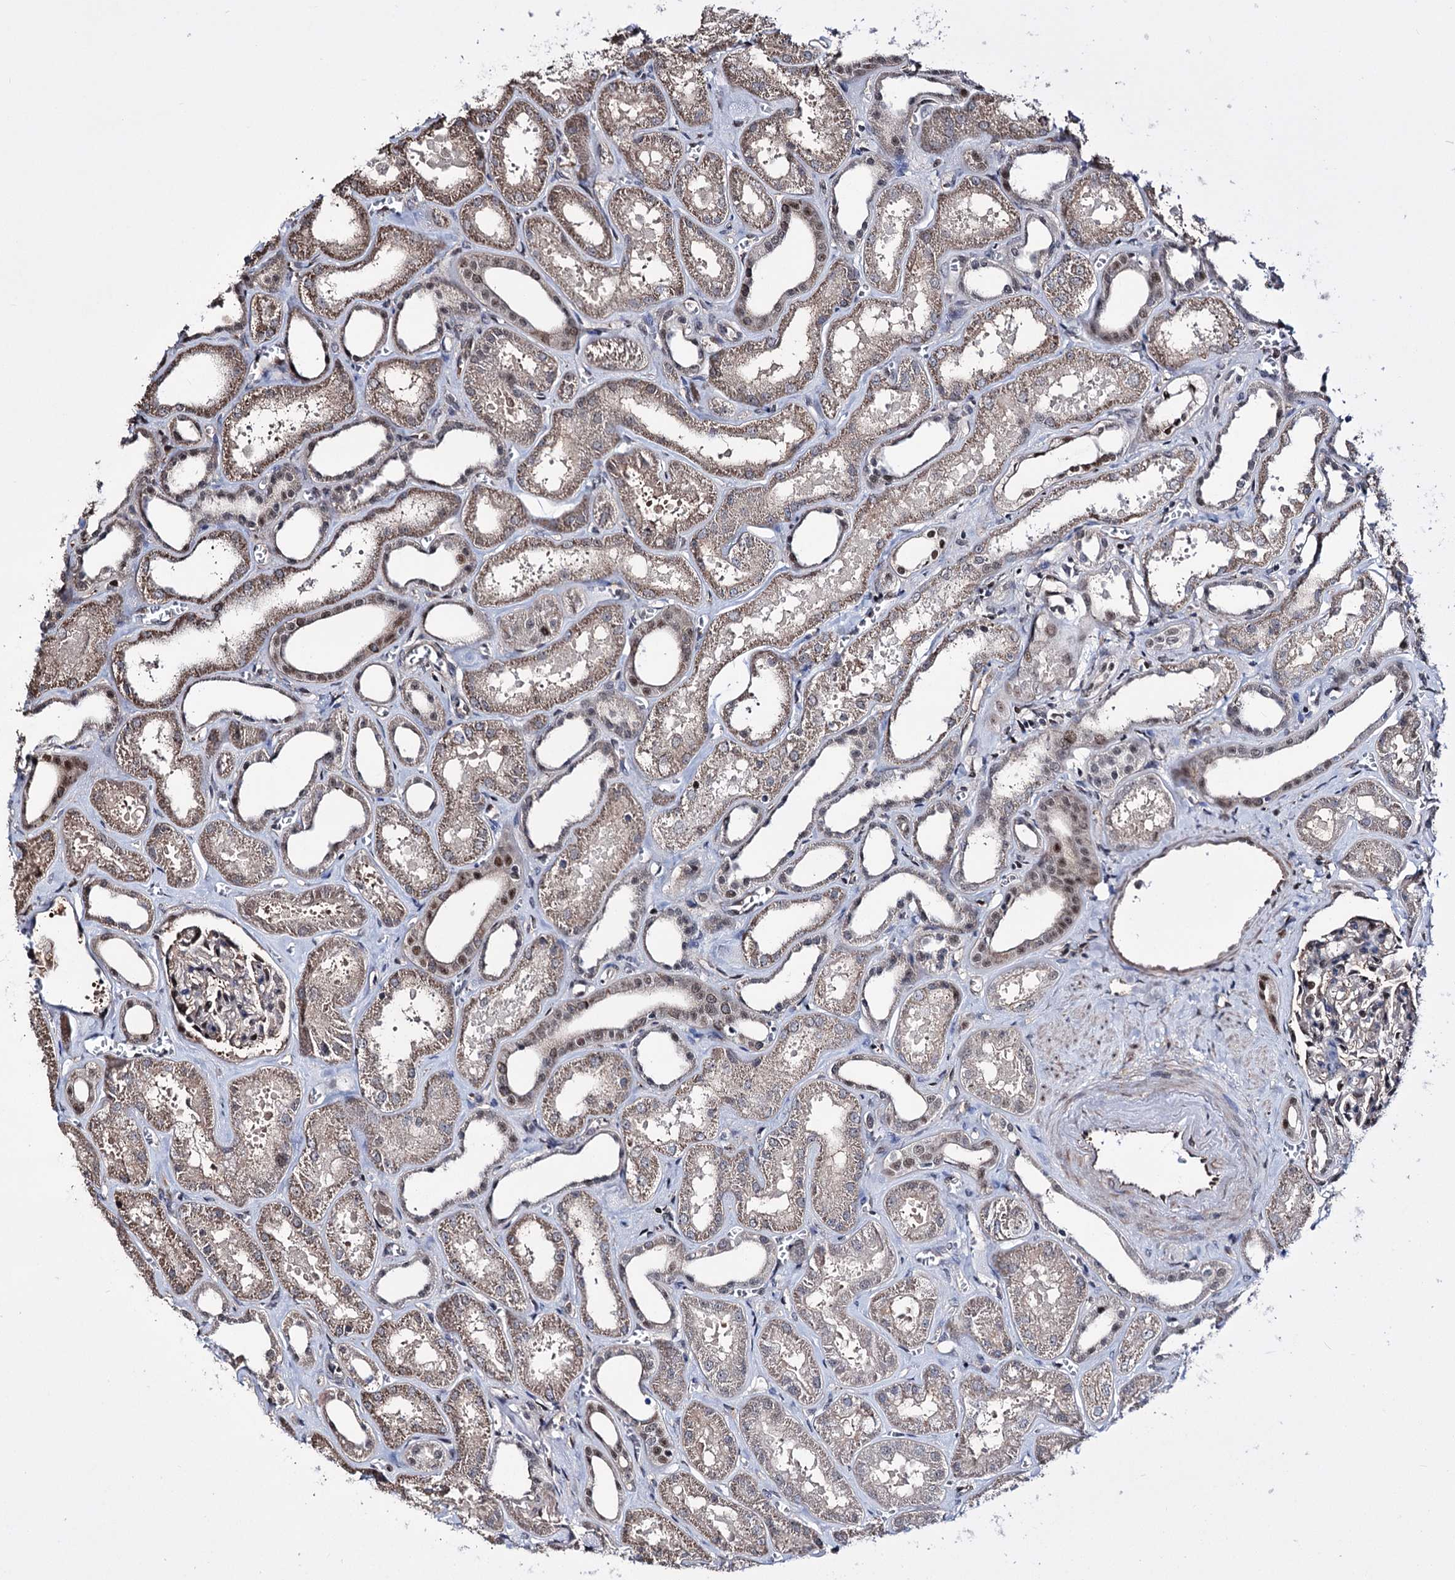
{"staining": {"intensity": "moderate", "quantity": "25%-75%", "location": "cytoplasmic/membranous,nuclear"}, "tissue": "kidney", "cell_type": "Cells in glomeruli", "image_type": "normal", "snomed": [{"axis": "morphology", "description": "Normal tissue, NOS"}, {"axis": "morphology", "description": "Adenocarcinoma, NOS"}, {"axis": "topography", "description": "Kidney"}], "caption": "This photomicrograph reveals immunohistochemistry (IHC) staining of normal kidney, with medium moderate cytoplasmic/membranous,nuclear staining in approximately 25%-75% of cells in glomeruli.", "gene": "CHMP7", "patient": {"sex": "female", "age": 68}}